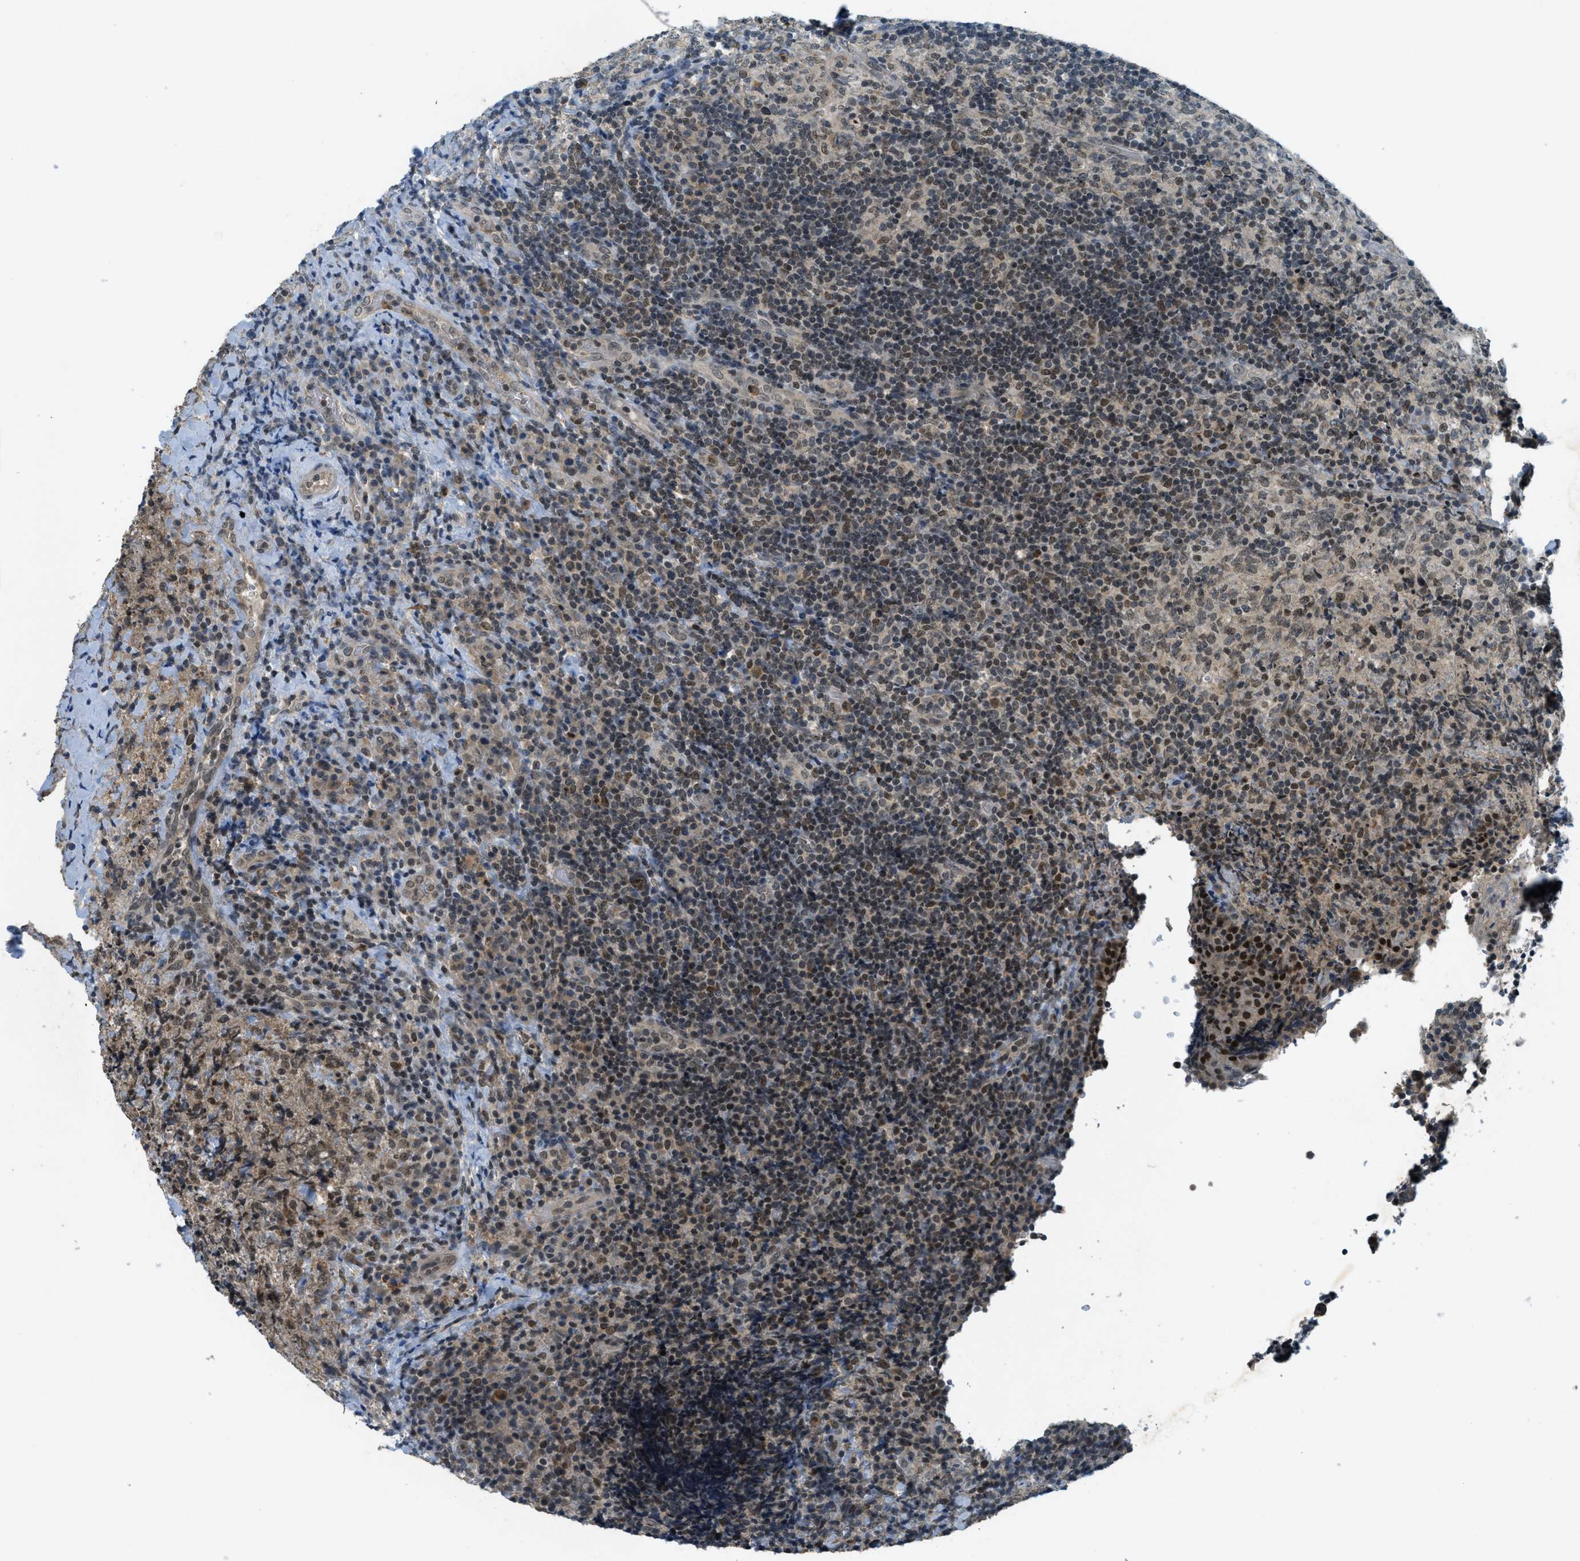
{"staining": {"intensity": "moderate", "quantity": "25%-75%", "location": "nuclear"}, "tissue": "lymphoma", "cell_type": "Tumor cells", "image_type": "cancer", "snomed": [{"axis": "morphology", "description": "Malignant lymphoma, non-Hodgkin's type, High grade"}, {"axis": "topography", "description": "Tonsil"}], "caption": "Immunohistochemical staining of malignant lymphoma, non-Hodgkin's type (high-grade) displays moderate nuclear protein staining in approximately 25%-75% of tumor cells.", "gene": "TCF20", "patient": {"sex": "female", "age": 36}}